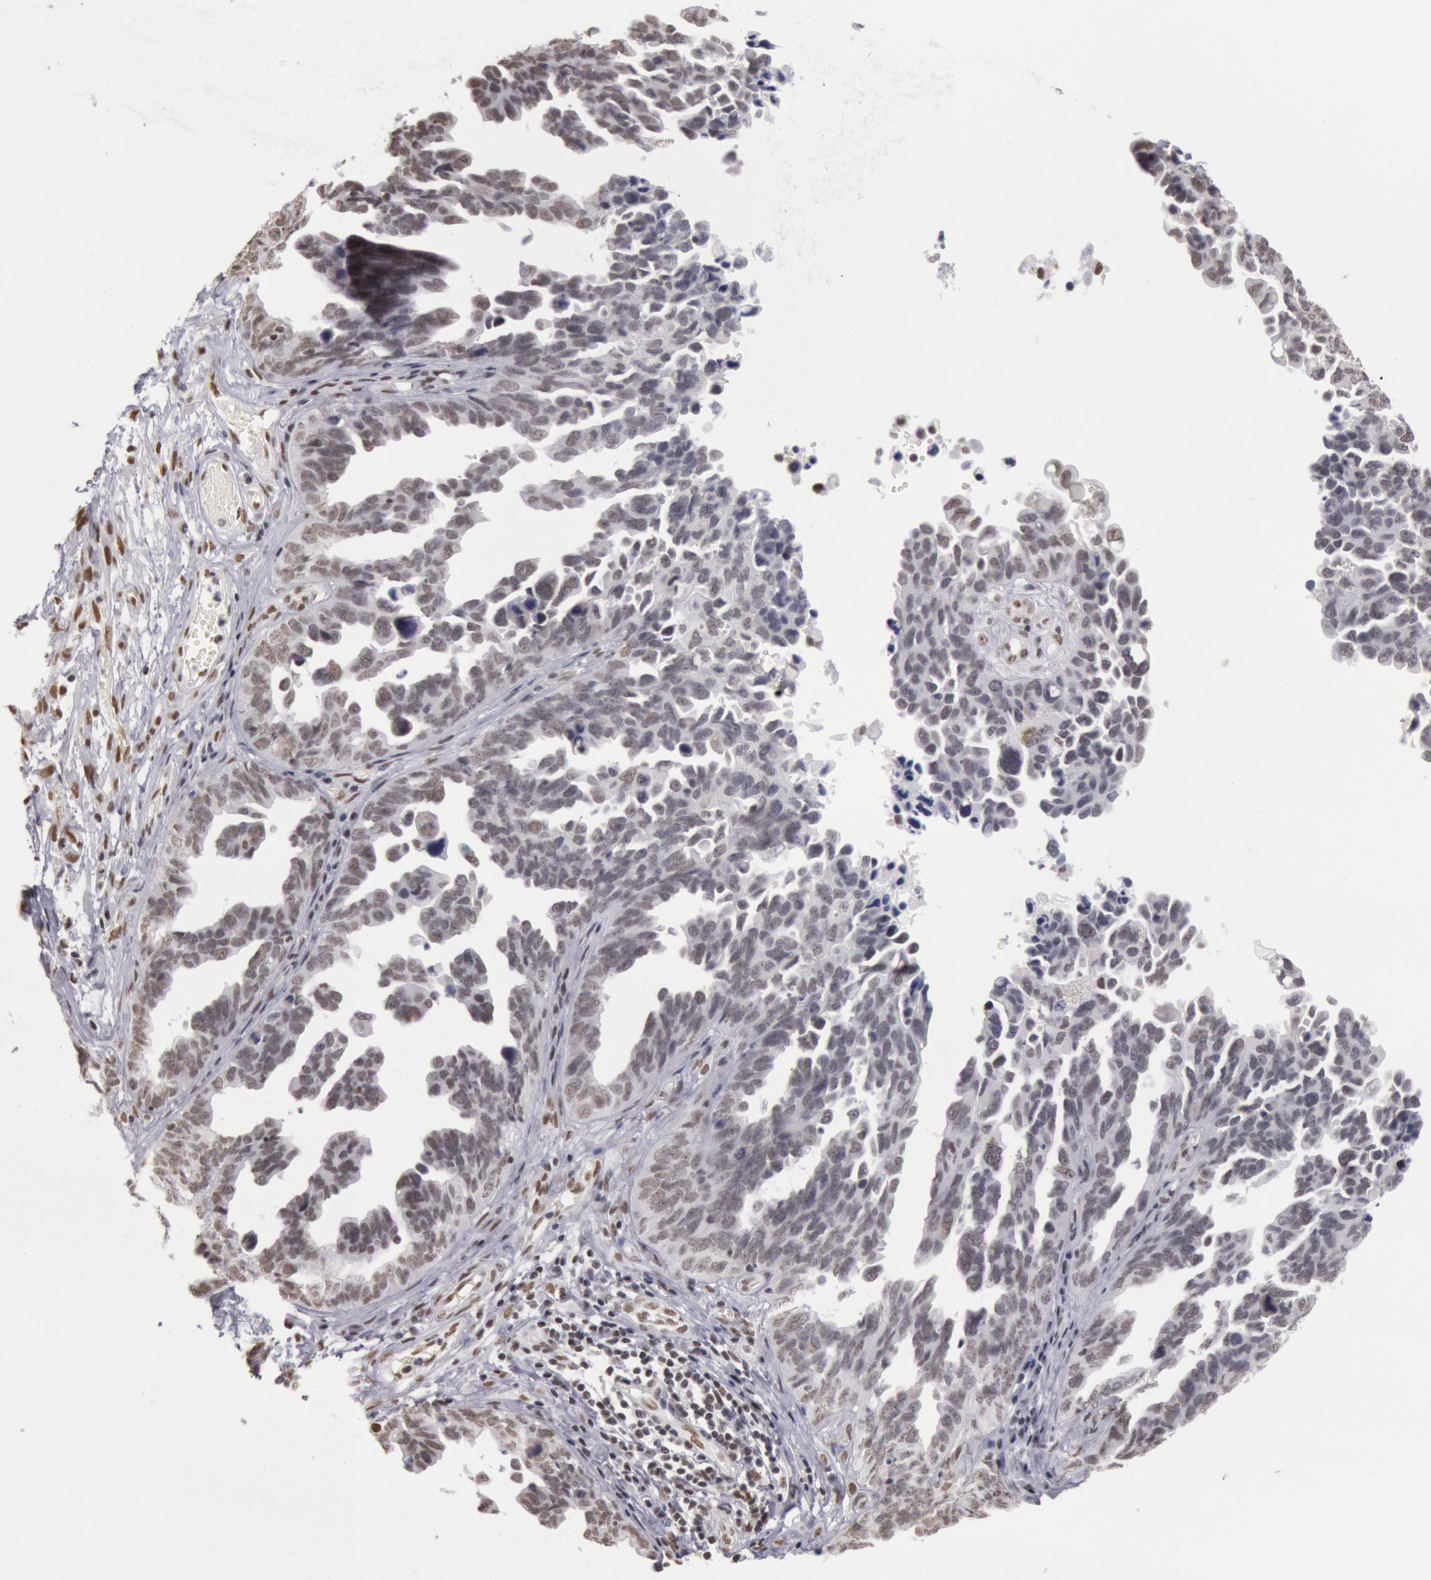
{"staining": {"intensity": "moderate", "quantity": ">75%", "location": "nuclear"}, "tissue": "ovarian cancer", "cell_type": "Tumor cells", "image_type": "cancer", "snomed": [{"axis": "morphology", "description": "Cystadenocarcinoma, serous, NOS"}, {"axis": "topography", "description": "Ovary"}], "caption": "IHC histopathology image of ovarian cancer (serous cystadenocarcinoma) stained for a protein (brown), which demonstrates medium levels of moderate nuclear positivity in about >75% of tumor cells.", "gene": "ESS2", "patient": {"sex": "female", "age": 64}}